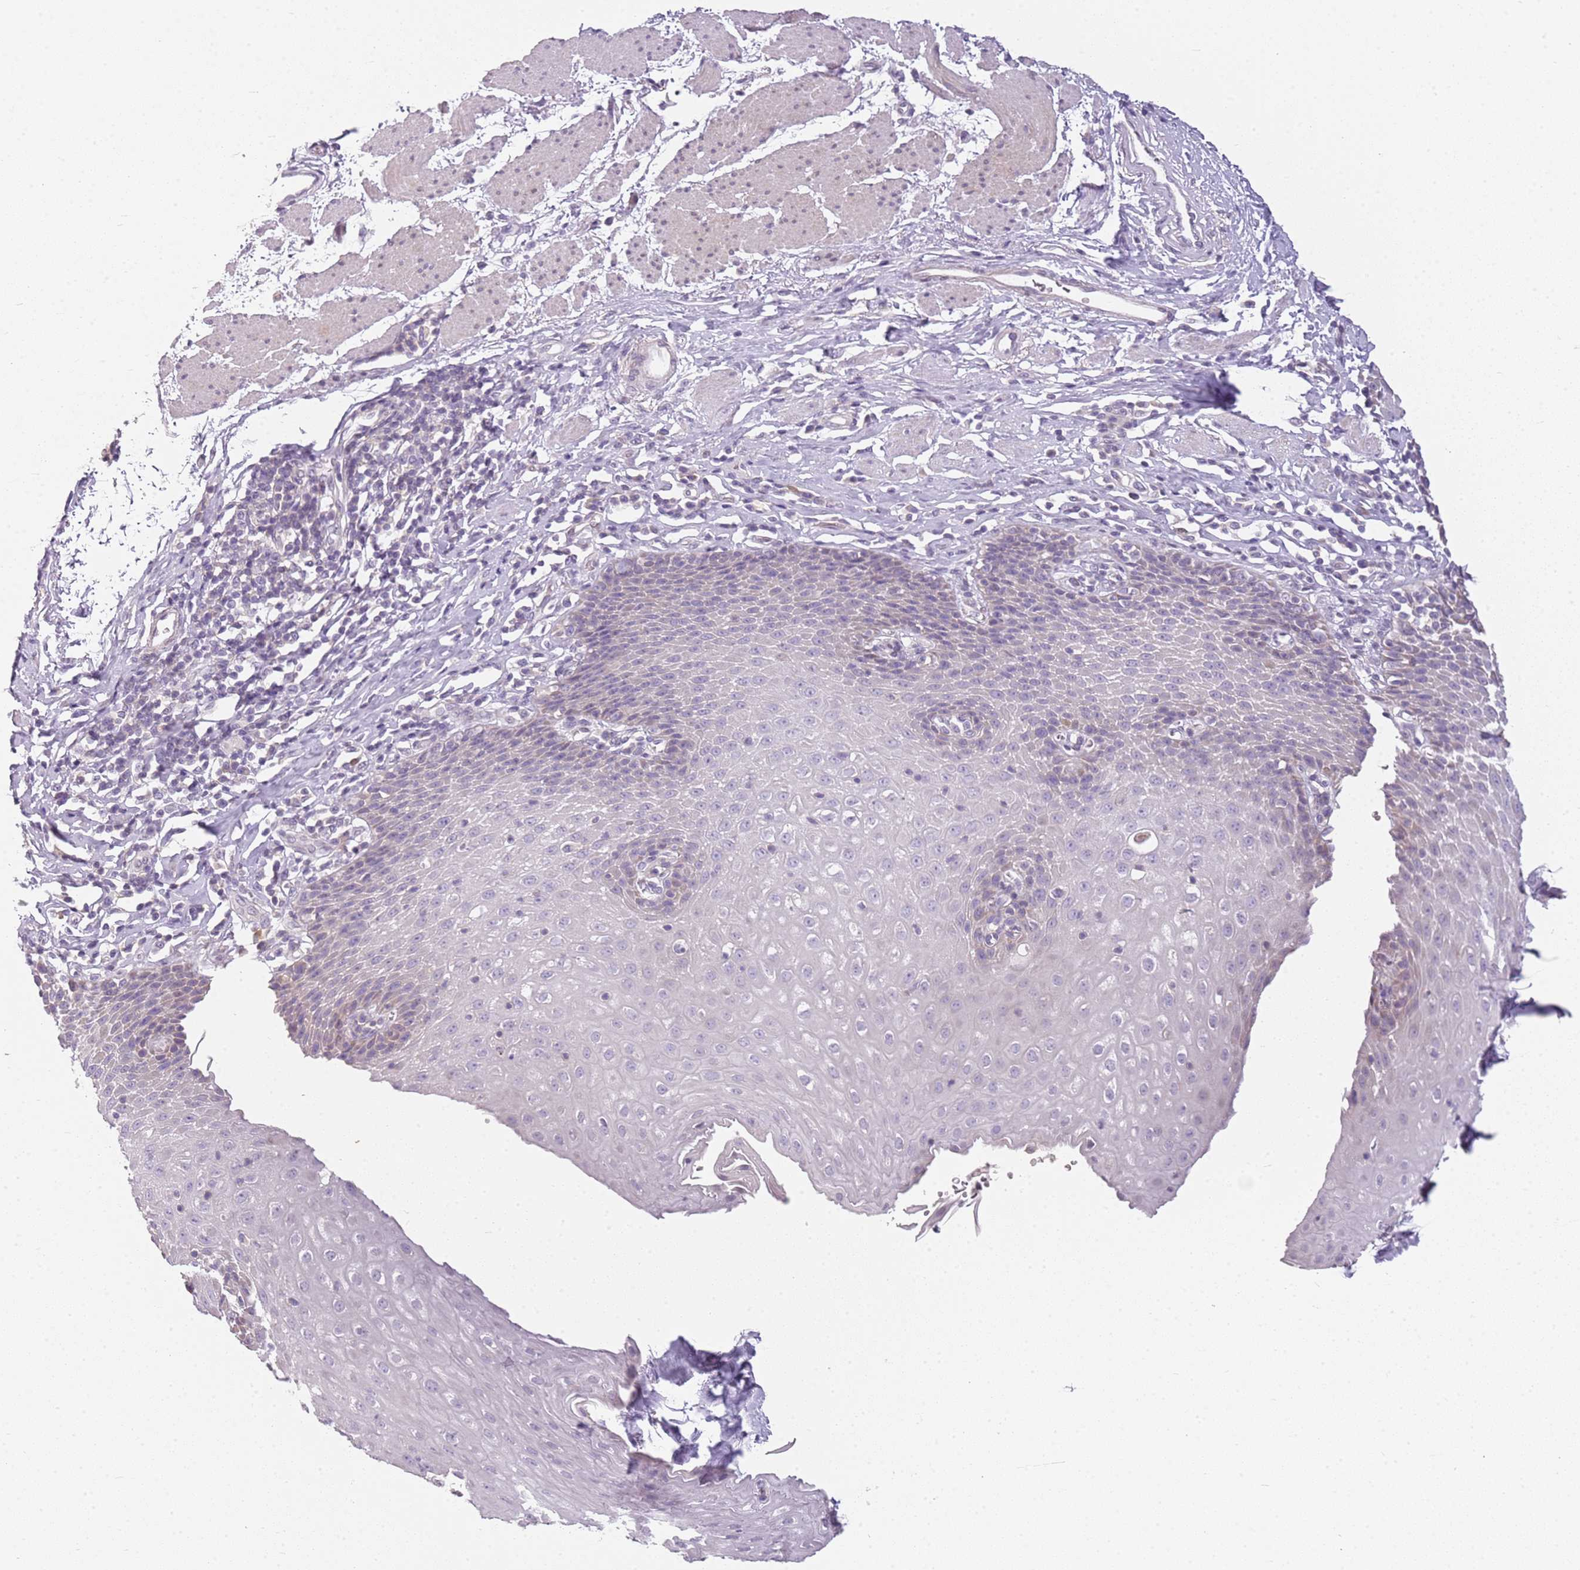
{"staining": {"intensity": "weak", "quantity": "<25%", "location": "cytoplasmic/membranous"}, "tissue": "esophagus", "cell_type": "Squamous epithelial cells", "image_type": "normal", "snomed": [{"axis": "morphology", "description": "Normal tissue, NOS"}, {"axis": "topography", "description": "Esophagus"}], "caption": "Squamous epithelial cells are negative for protein expression in unremarkable human esophagus. (Brightfield microscopy of DAB (3,3'-diaminobenzidine) immunohistochemistry (IHC) at high magnification).", "gene": "DEFB116", "patient": {"sex": "female", "age": 61}}